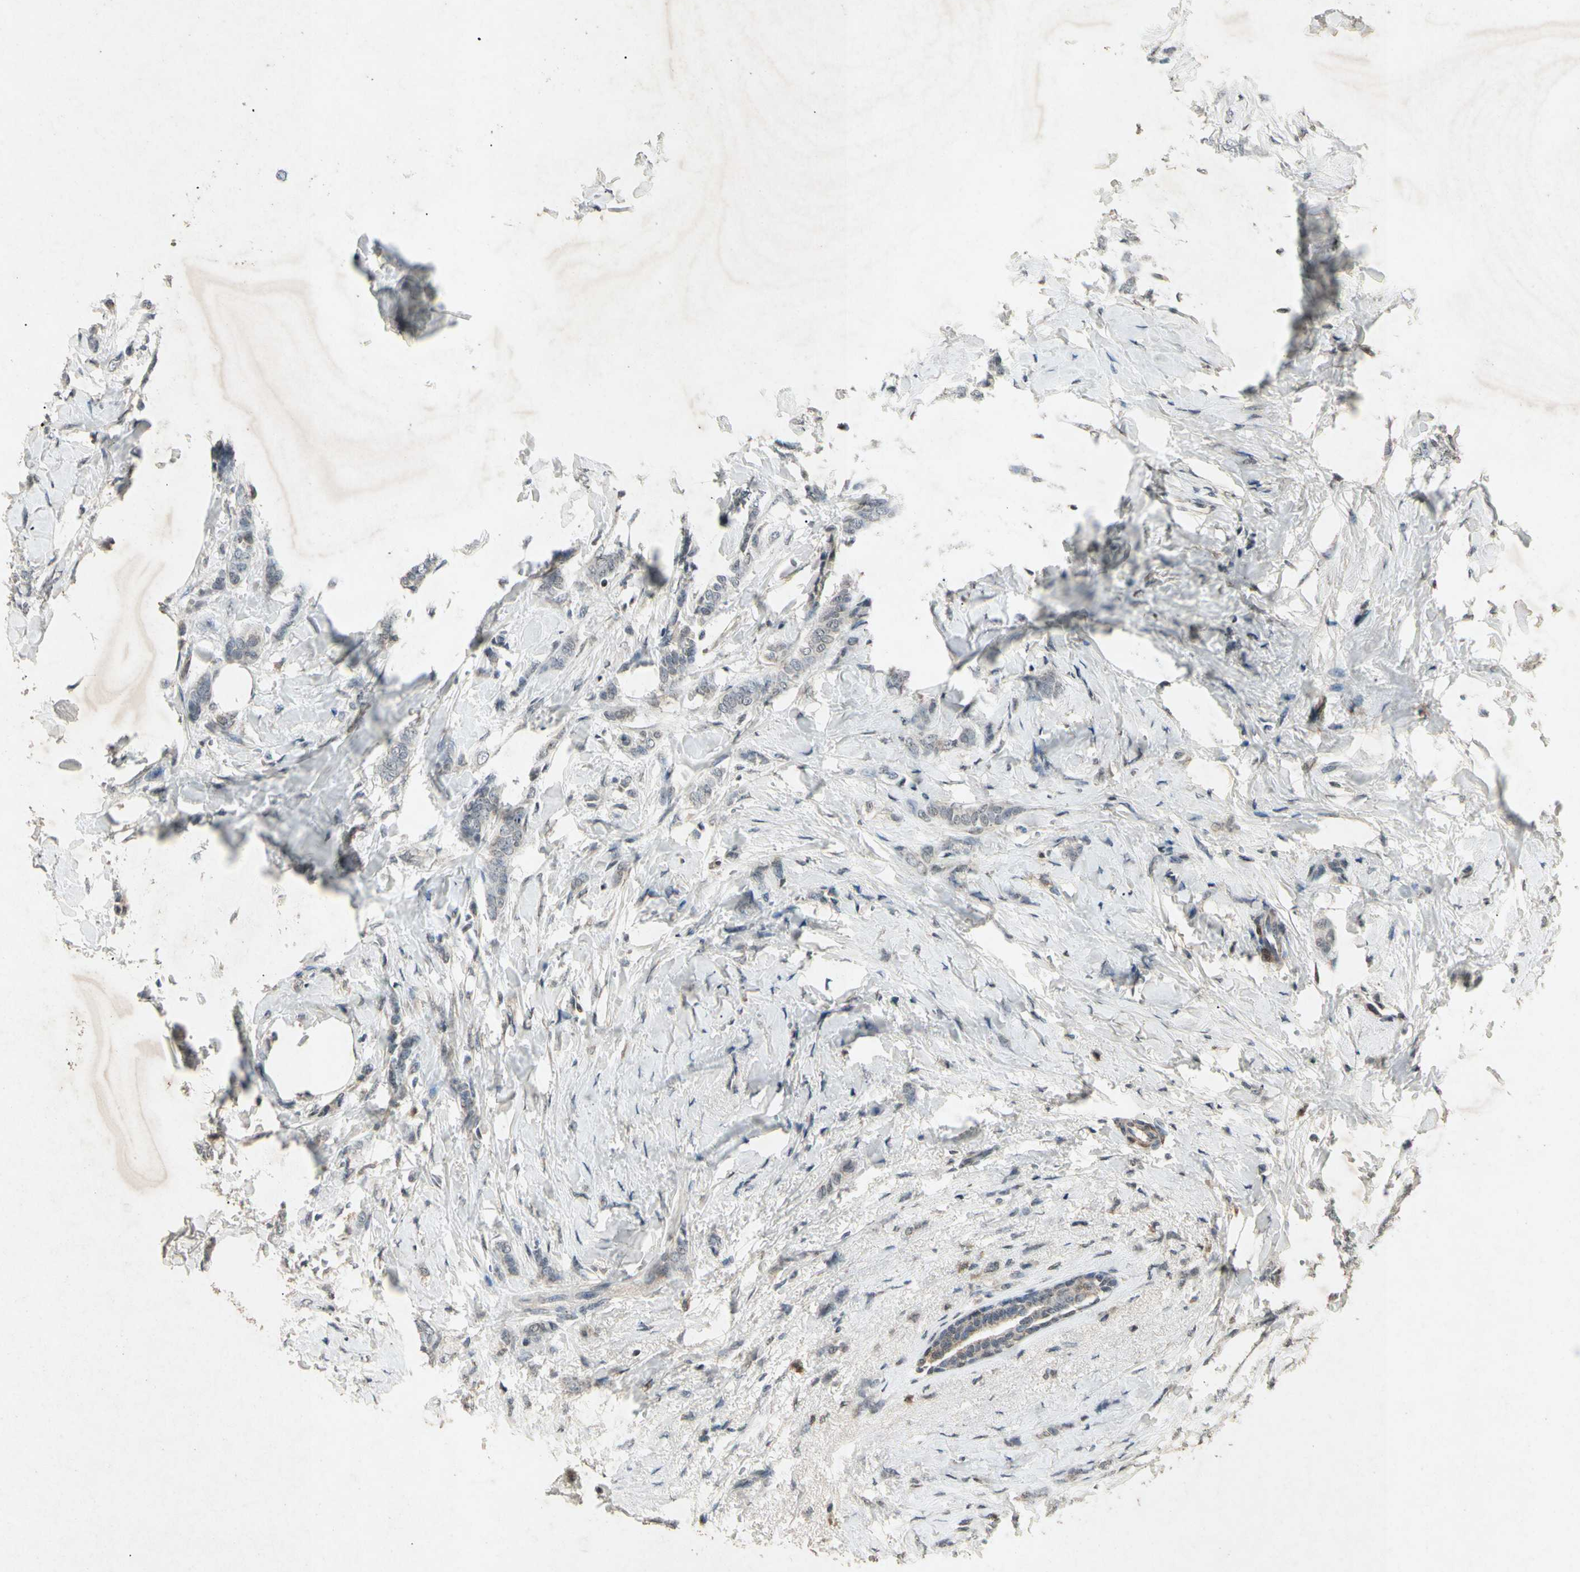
{"staining": {"intensity": "negative", "quantity": "none", "location": "none"}, "tissue": "breast cancer", "cell_type": "Tumor cells", "image_type": "cancer", "snomed": [{"axis": "morphology", "description": "Lobular carcinoma, in situ"}, {"axis": "morphology", "description": "Lobular carcinoma"}, {"axis": "topography", "description": "Breast"}], "caption": "This is an immunohistochemistry micrograph of human breast lobular carcinoma. There is no positivity in tumor cells.", "gene": "CP", "patient": {"sex": "female", "age": 41}}